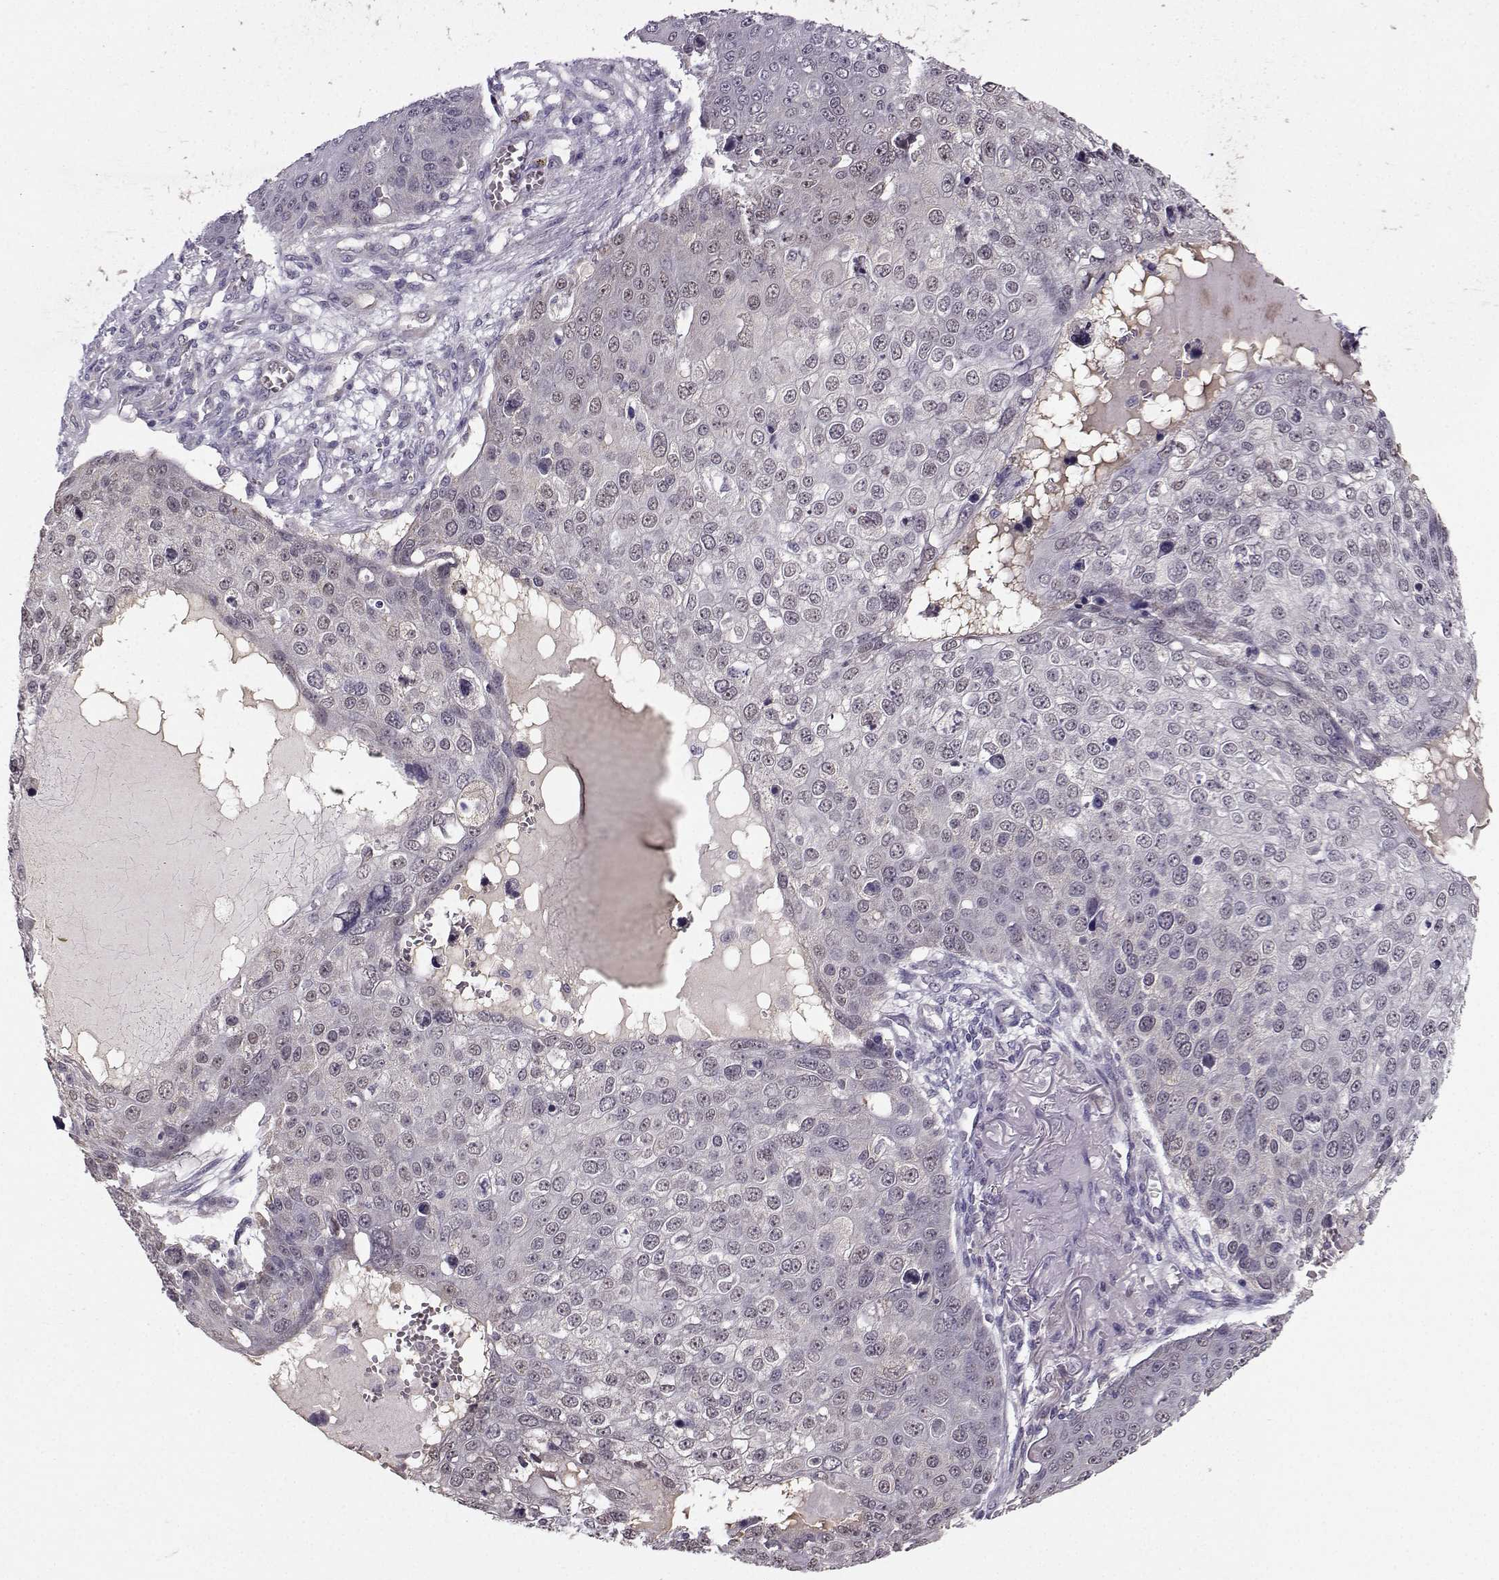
{"staining": {"intensity": "weak", "quantity": "<25%", "location": "cytoplasmic/membranous,nuclear"}, "tissue": "skin cancer", "cell_type": "Tumor cells", "image_type": "cancer", "snomed": [{"axis": "morphology", "description": "Squamous cell carcinoma, NOS"}, {"axis": "topography", "description": "Skin"}], "caption": "This is a micrograph of immunohistochemistry (IHC) staining of skin cancer, which shows no positivity in tumor cells.", "gene": "TSPYL5", "patient": {"sex": "male", "age": 71}}